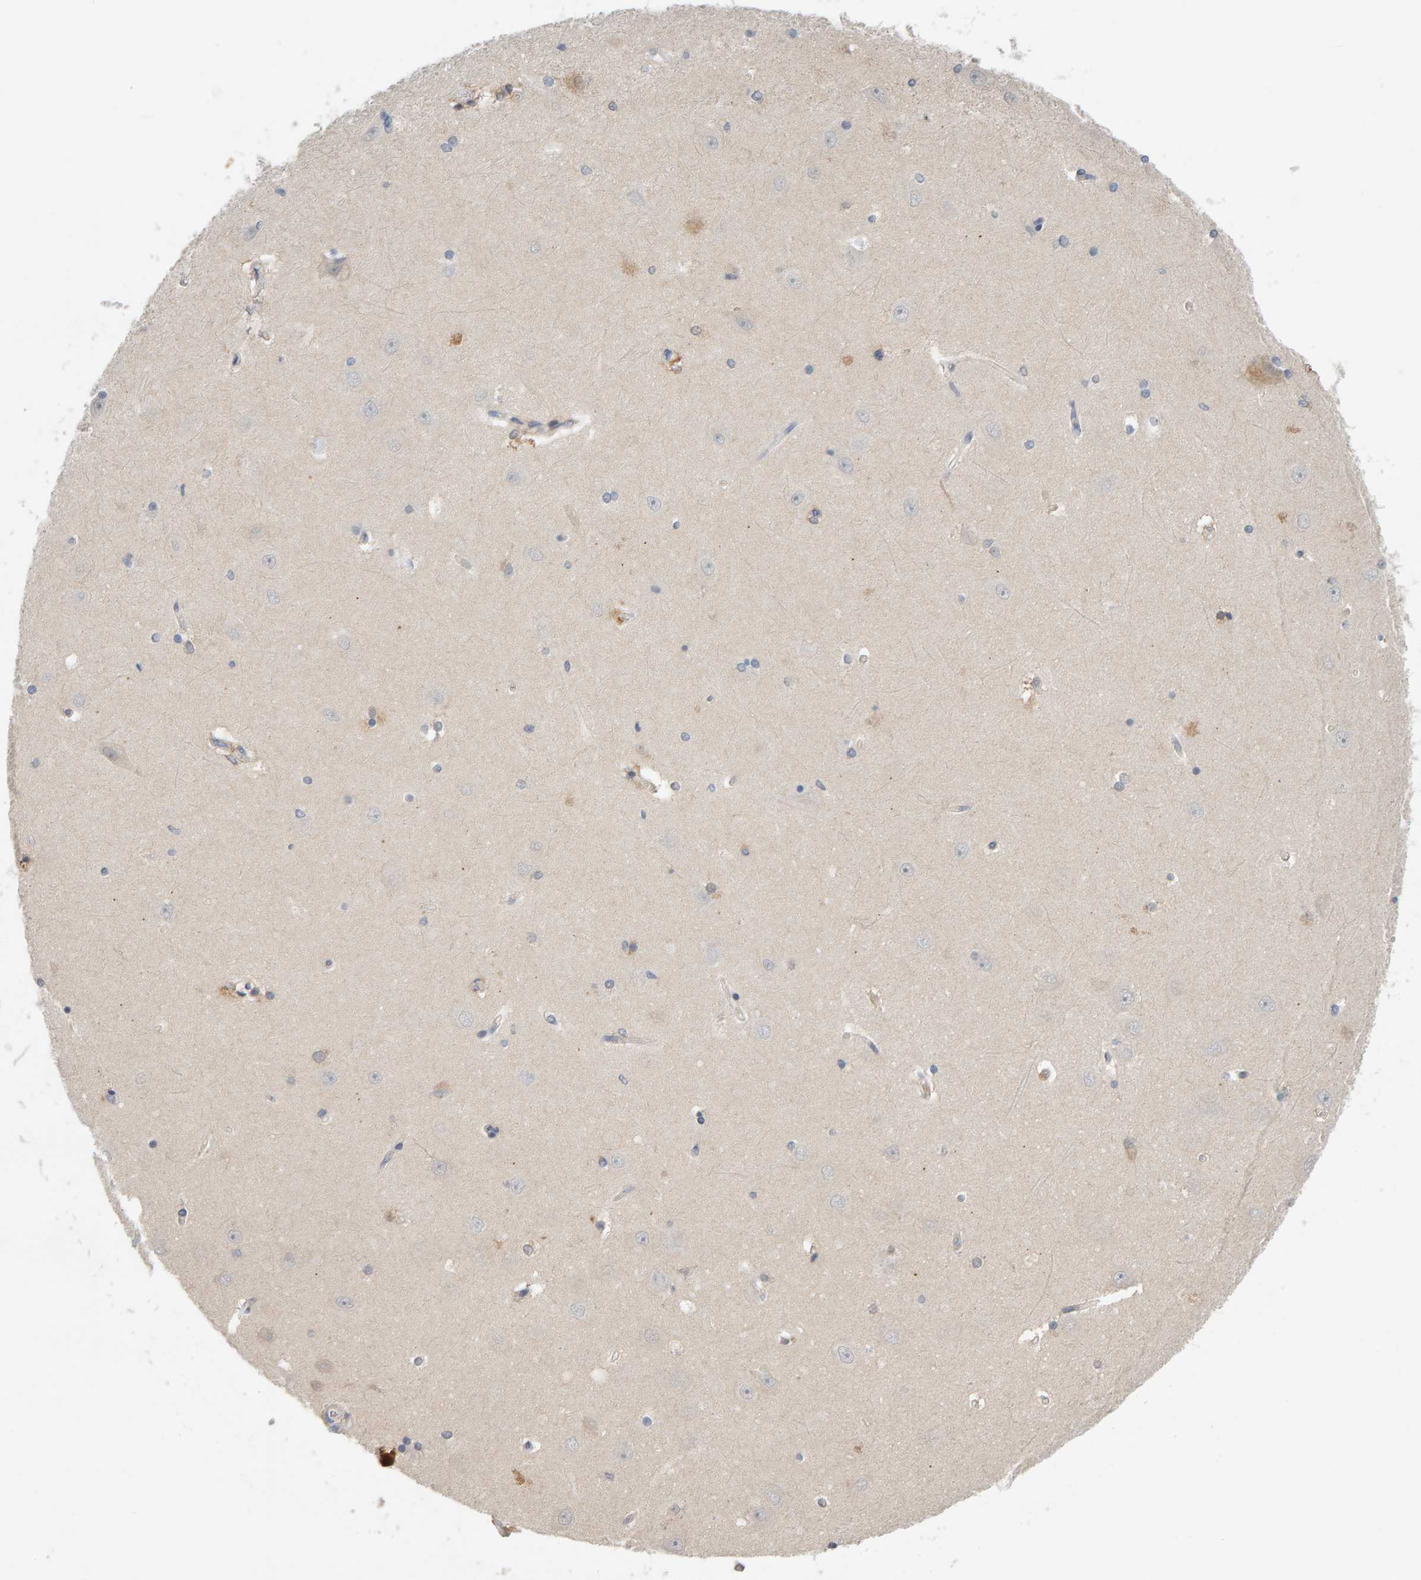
{"staining": {"intensity": "negative", "quantity": "none", "location": "none"}, "tissue": "hippocampus", "cell_type": "Glial cells", "image_type": "normal", "snomed": [{"axis": "morphology", "description": "Normal tissue, NOS"}, {"axis": "topography", "description": "Hippocampus"}], "caption": "Immunohistochemistry micrograph of benign hippocampus: hippocampus stained with DAB demonstrates no significant protein expression in glial cells.", "gene": "GFUS", "patient": {"sex": "male", "age": 45}}